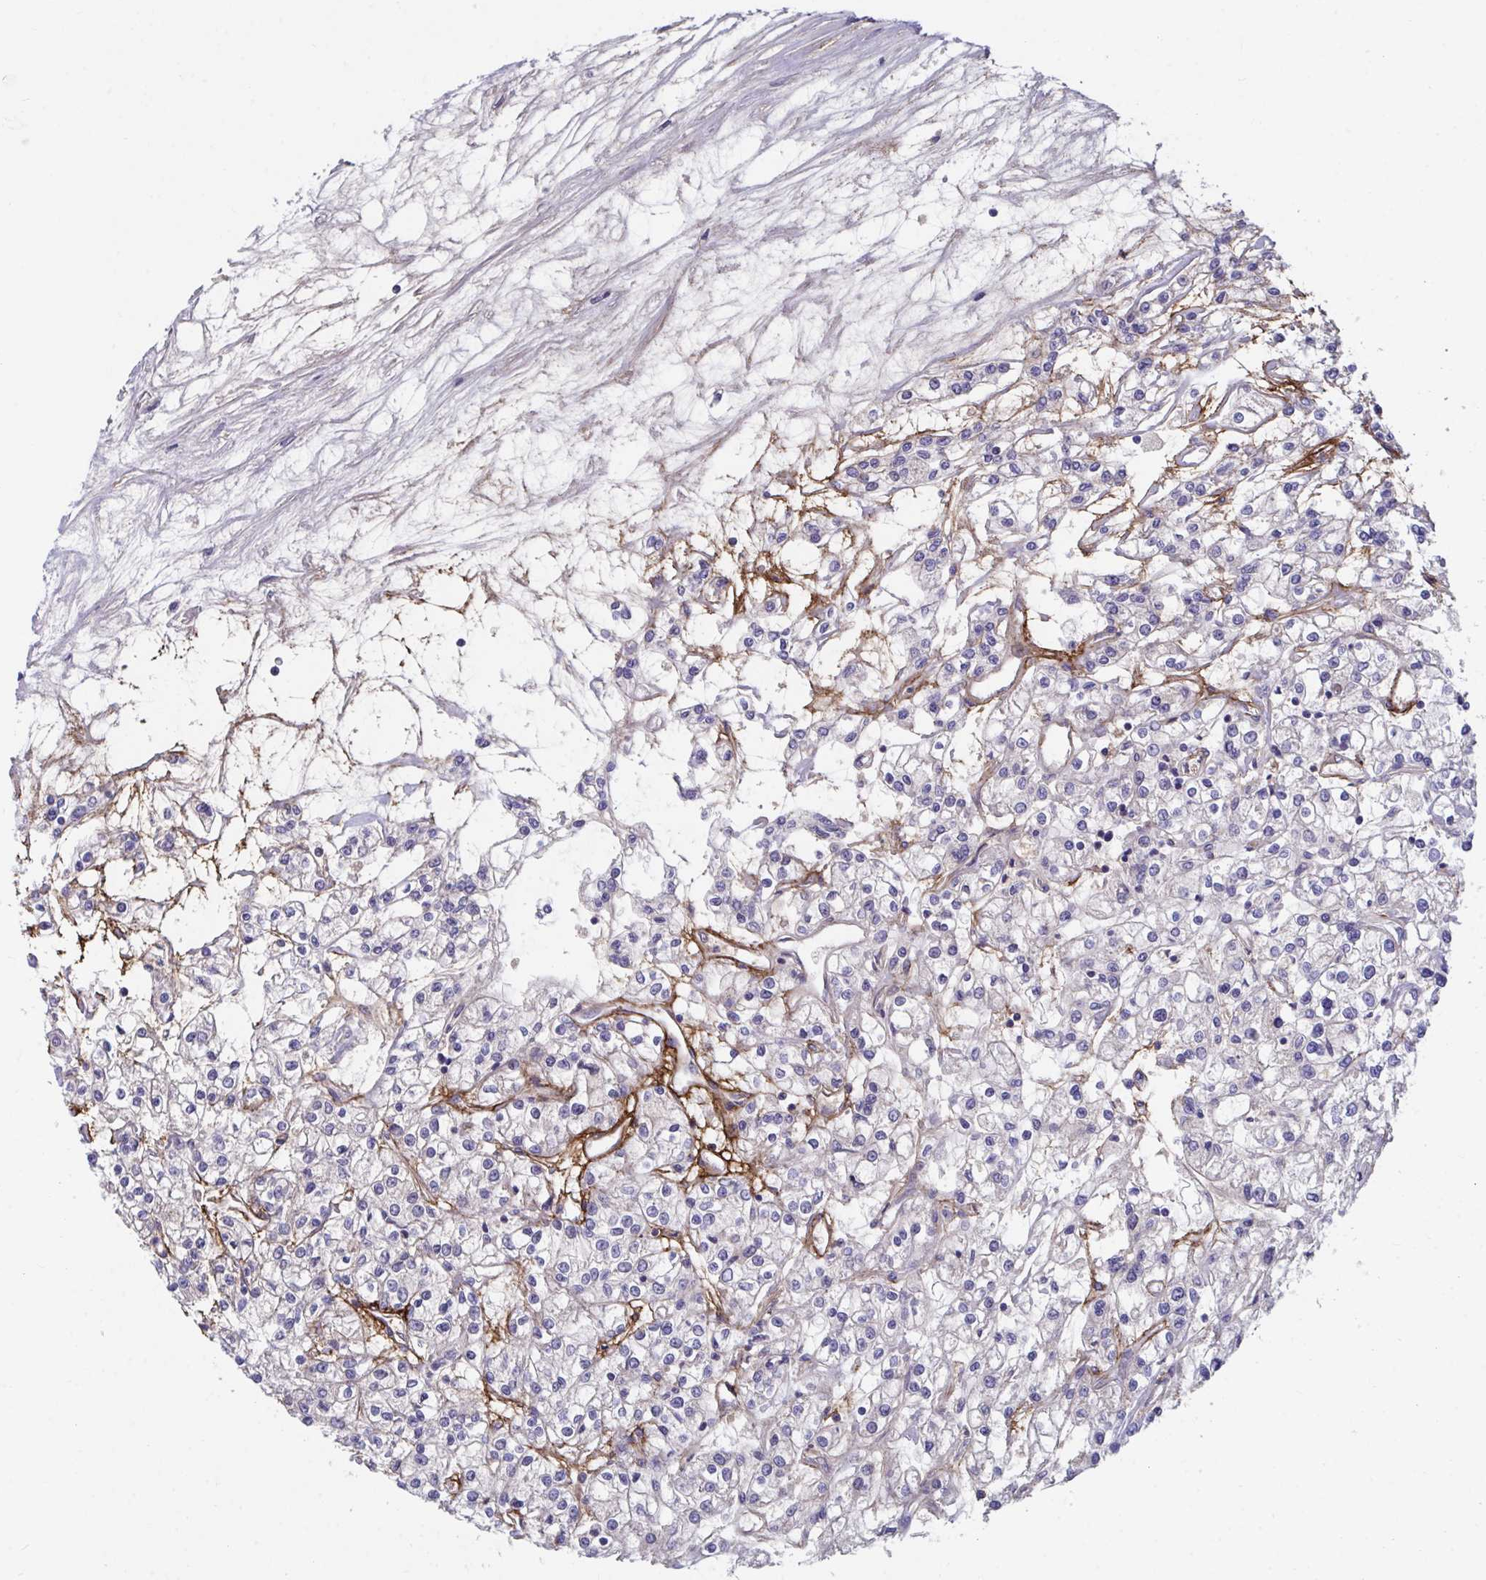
{"staining": {"intensity": "negative", "quantity": "none", "location": "none"}, "tissue": "renal cancer", "cell_type": "Tumor cells", "image_type": "cancer", "snomed": [{"axis": "morphology", "description": "Adenocarcinoma, NOS"}, {"axis": "topography", "description": "Kidney"}], "caption": "A histopathology image of adenocarcinoma (renal) stained for a protein demonstrates no brown staining in tumor cells.", "gene": "SUSD4", "patient": {"sex": "female", "age": 59}}